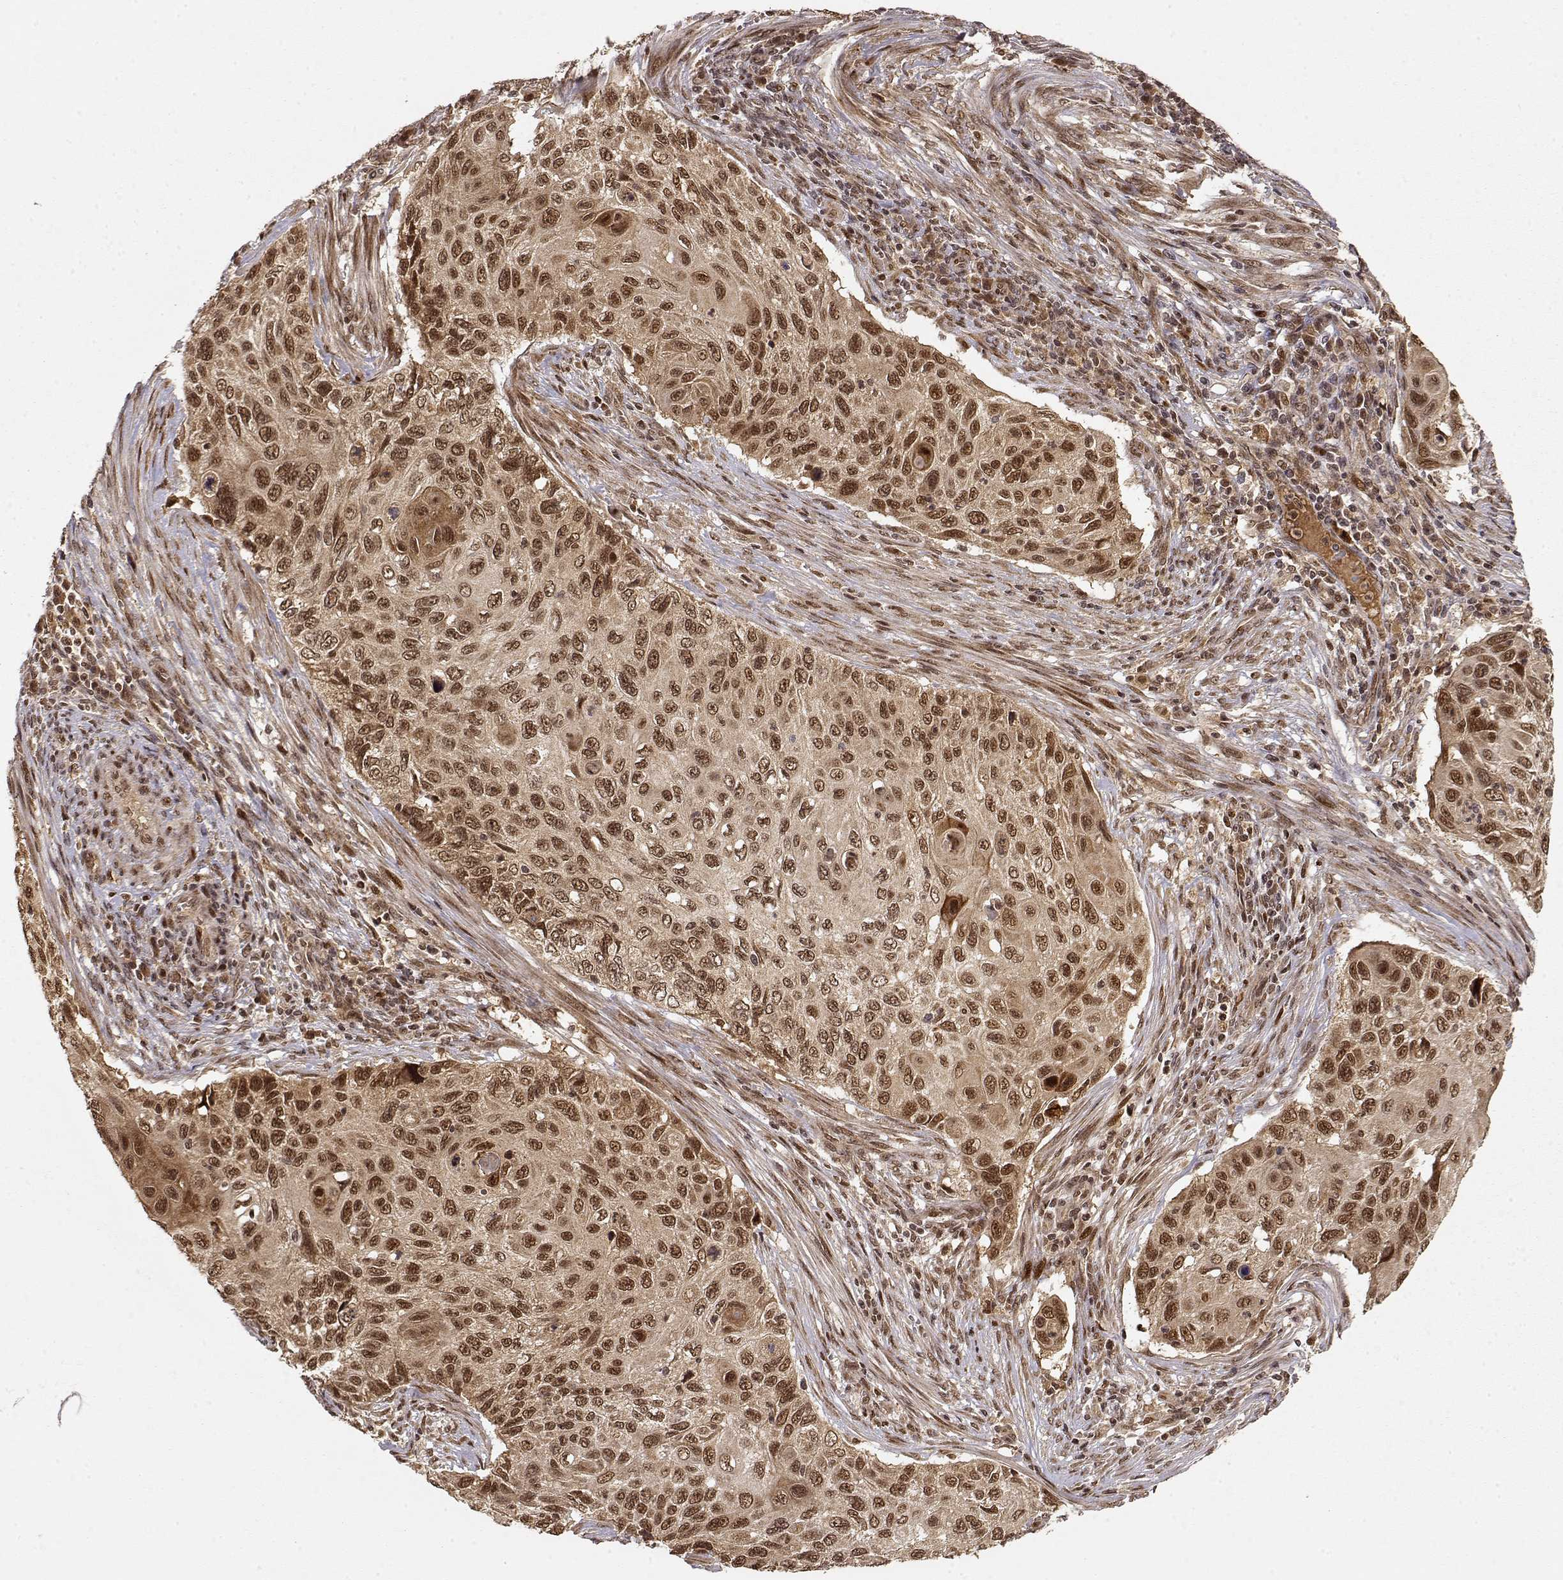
{"staining": {"intensity": "strong", "quantity": ">75%", "location": "cytoplasmic/membranous,nuclear"}, "tissue": "cervical cancer", "cell_type": "Tumor cells", "image_type": "cancer", "snomed": [{"axis": "morphology", "description": "Squamous cell carcinoma, NOS"}, {"axis": "topography", "description": "Cervix"}], "caption": "This is a micrograph of immunohistochemistry (IHC) staining of cervical squamous cell carcinoma, which shows strong positivity in the cytoplasmic/membranous and nuclear of tumor cells.", "gene": "MAEA", "patient": {"sex": "female", "age": 70}}